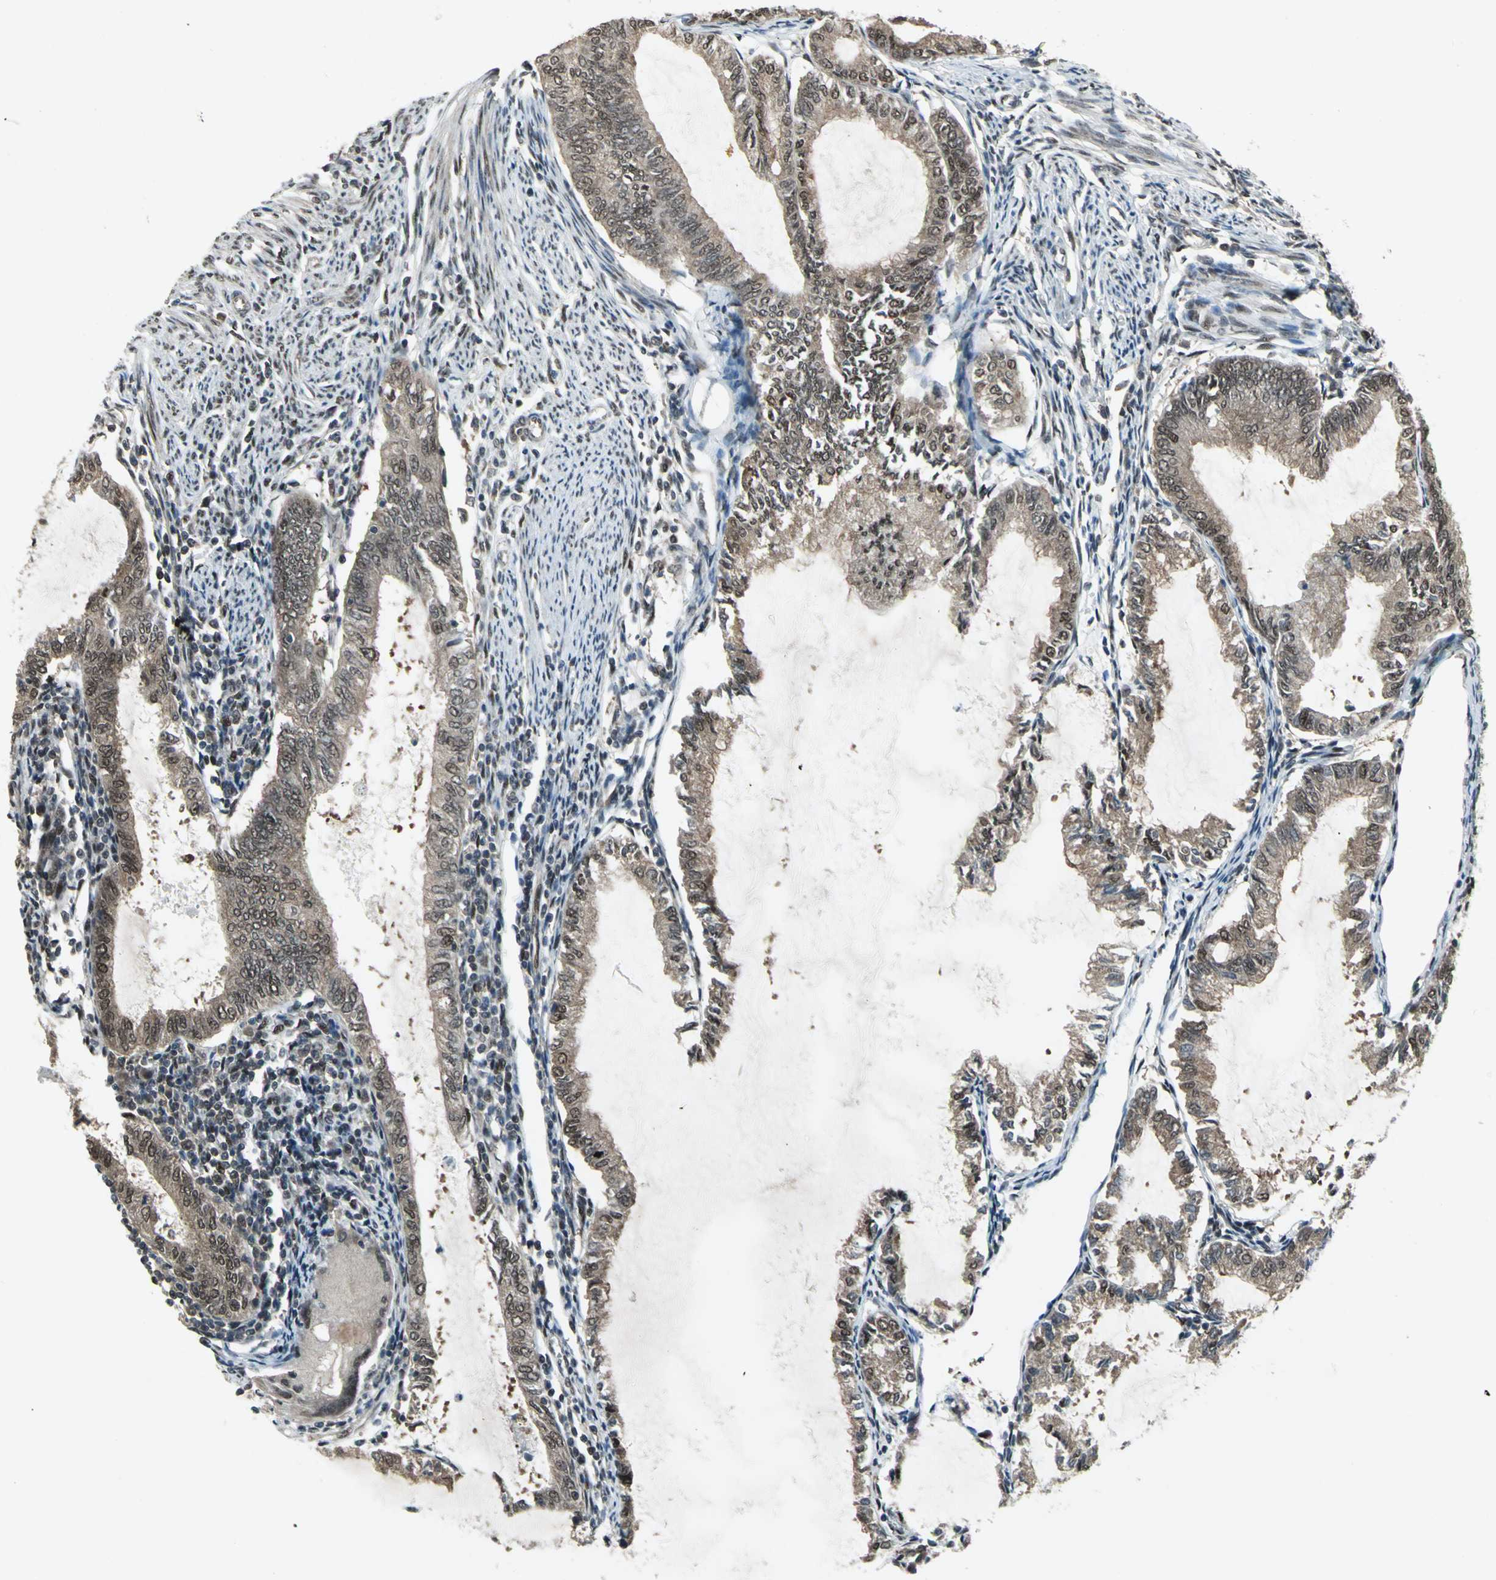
{"staining": {"intensity": "moderate", "quantity": ">75%", "location": "cytoplasmic/membranous,nuclear"}, "tissue": "endometrial cancer", "cell_type": "Tumor cells", "image_type": "cancer", "snomed": [{"axis": "morphology", "description": "Adenocarcinoma, NOS"}, {"axis": "topography", "description": "Endometrium"}], "caption": "A high-resolution photomicrograph shows IHC staining of endometrial cancer (adenocarcinoma), which demonstrates moderate cytoplasmic/membranous and nuclear staining in approximately >75% of tumor cells.", "gene": "COPS5", "patient": {"sex": "female", "age": 86}}